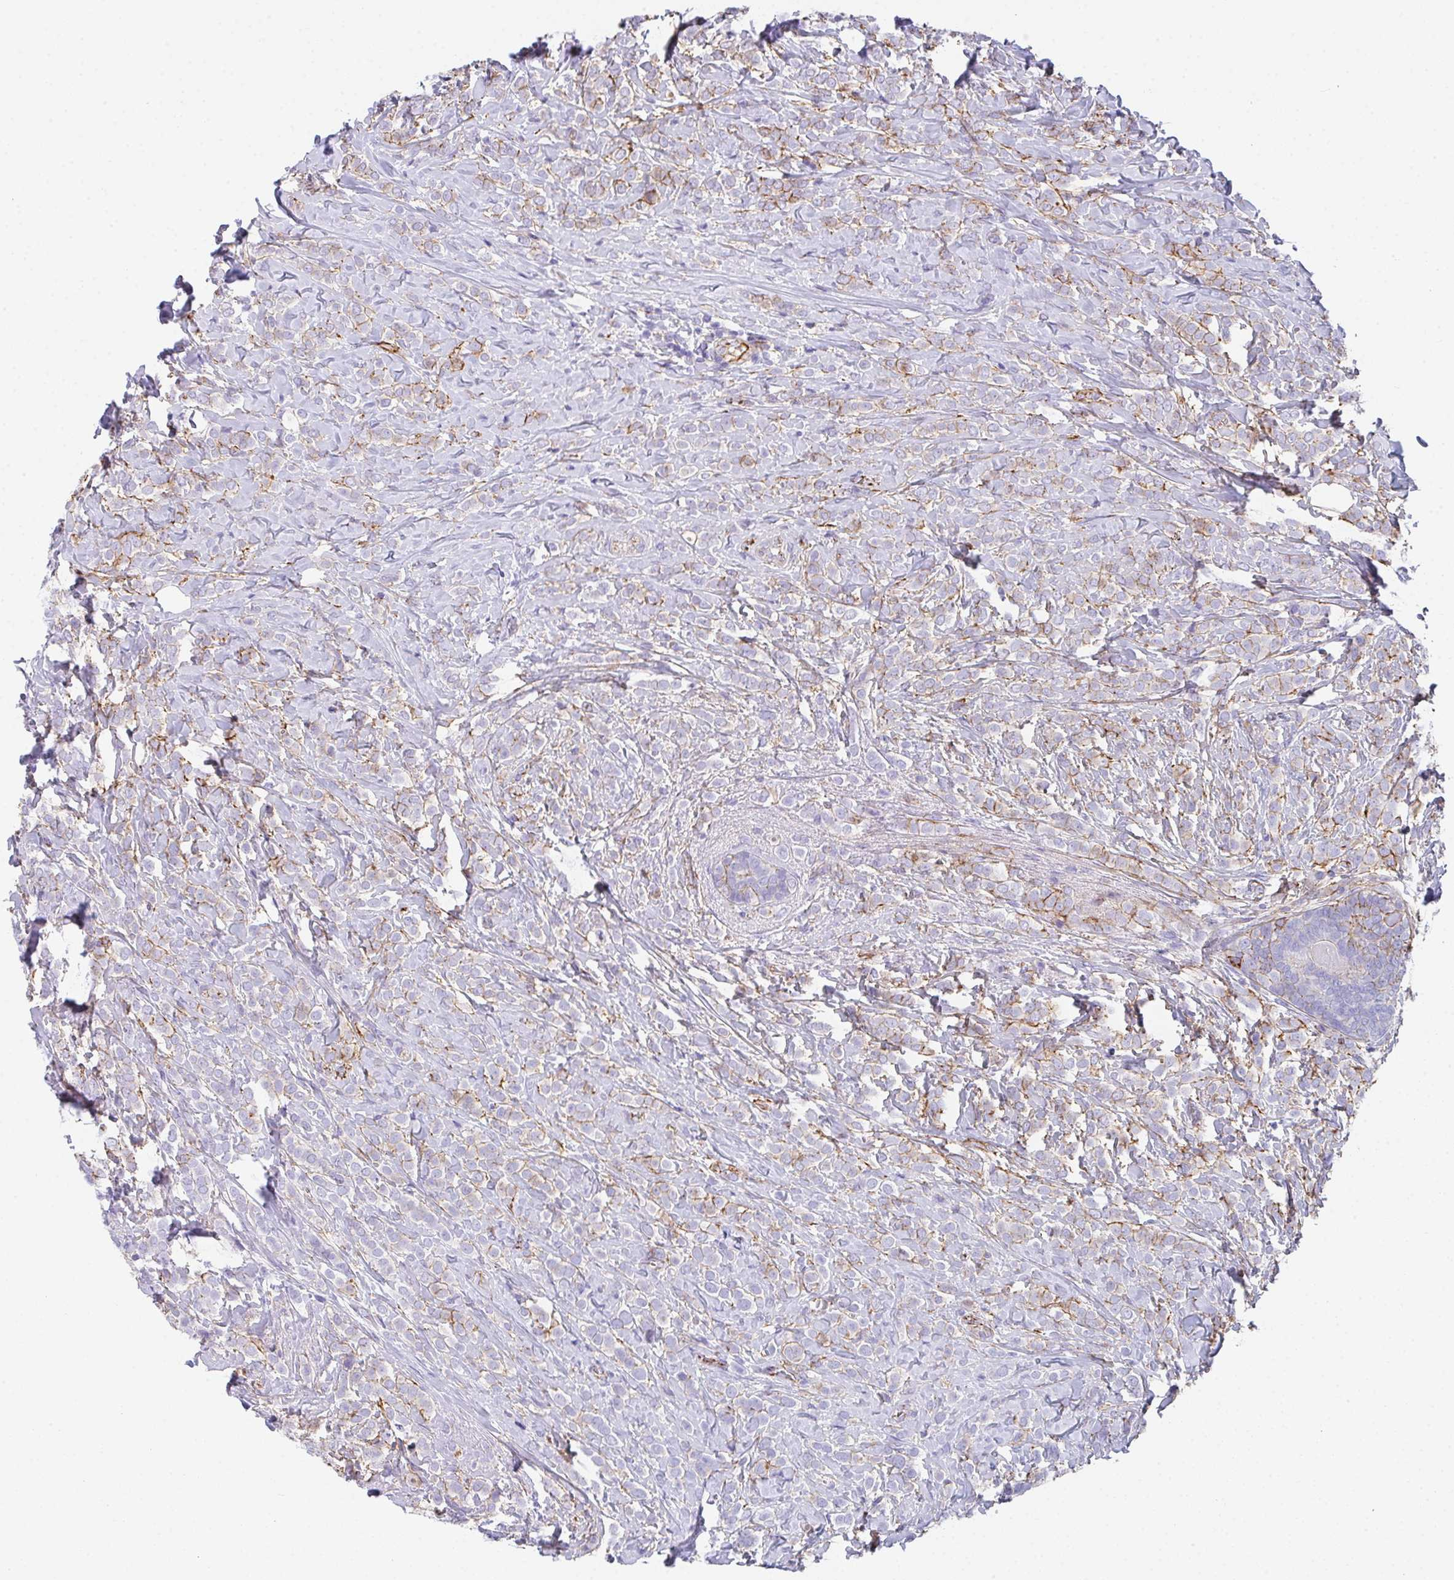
{"staining": {"intensity": "negative", "quantity": "none", "location": "none"}, "tissue": "breast cancer", "cell_type": "Tumor cells", "image_type": "cancer", "snomed": [{"axis": "morphology", "description": "Lobular carcinoma"}, {"axis": "topography", "description": "Breast"}], "caption": "A photomicrograph of breast cancer stained for a protein exhibits no brown staining in tumor cells. (DAB (3,3'-diaminobenzidine) IHC with hematoxylin counter stain).", "gene": "DBN1", "patient": {"sex": "female", "age": 49}}